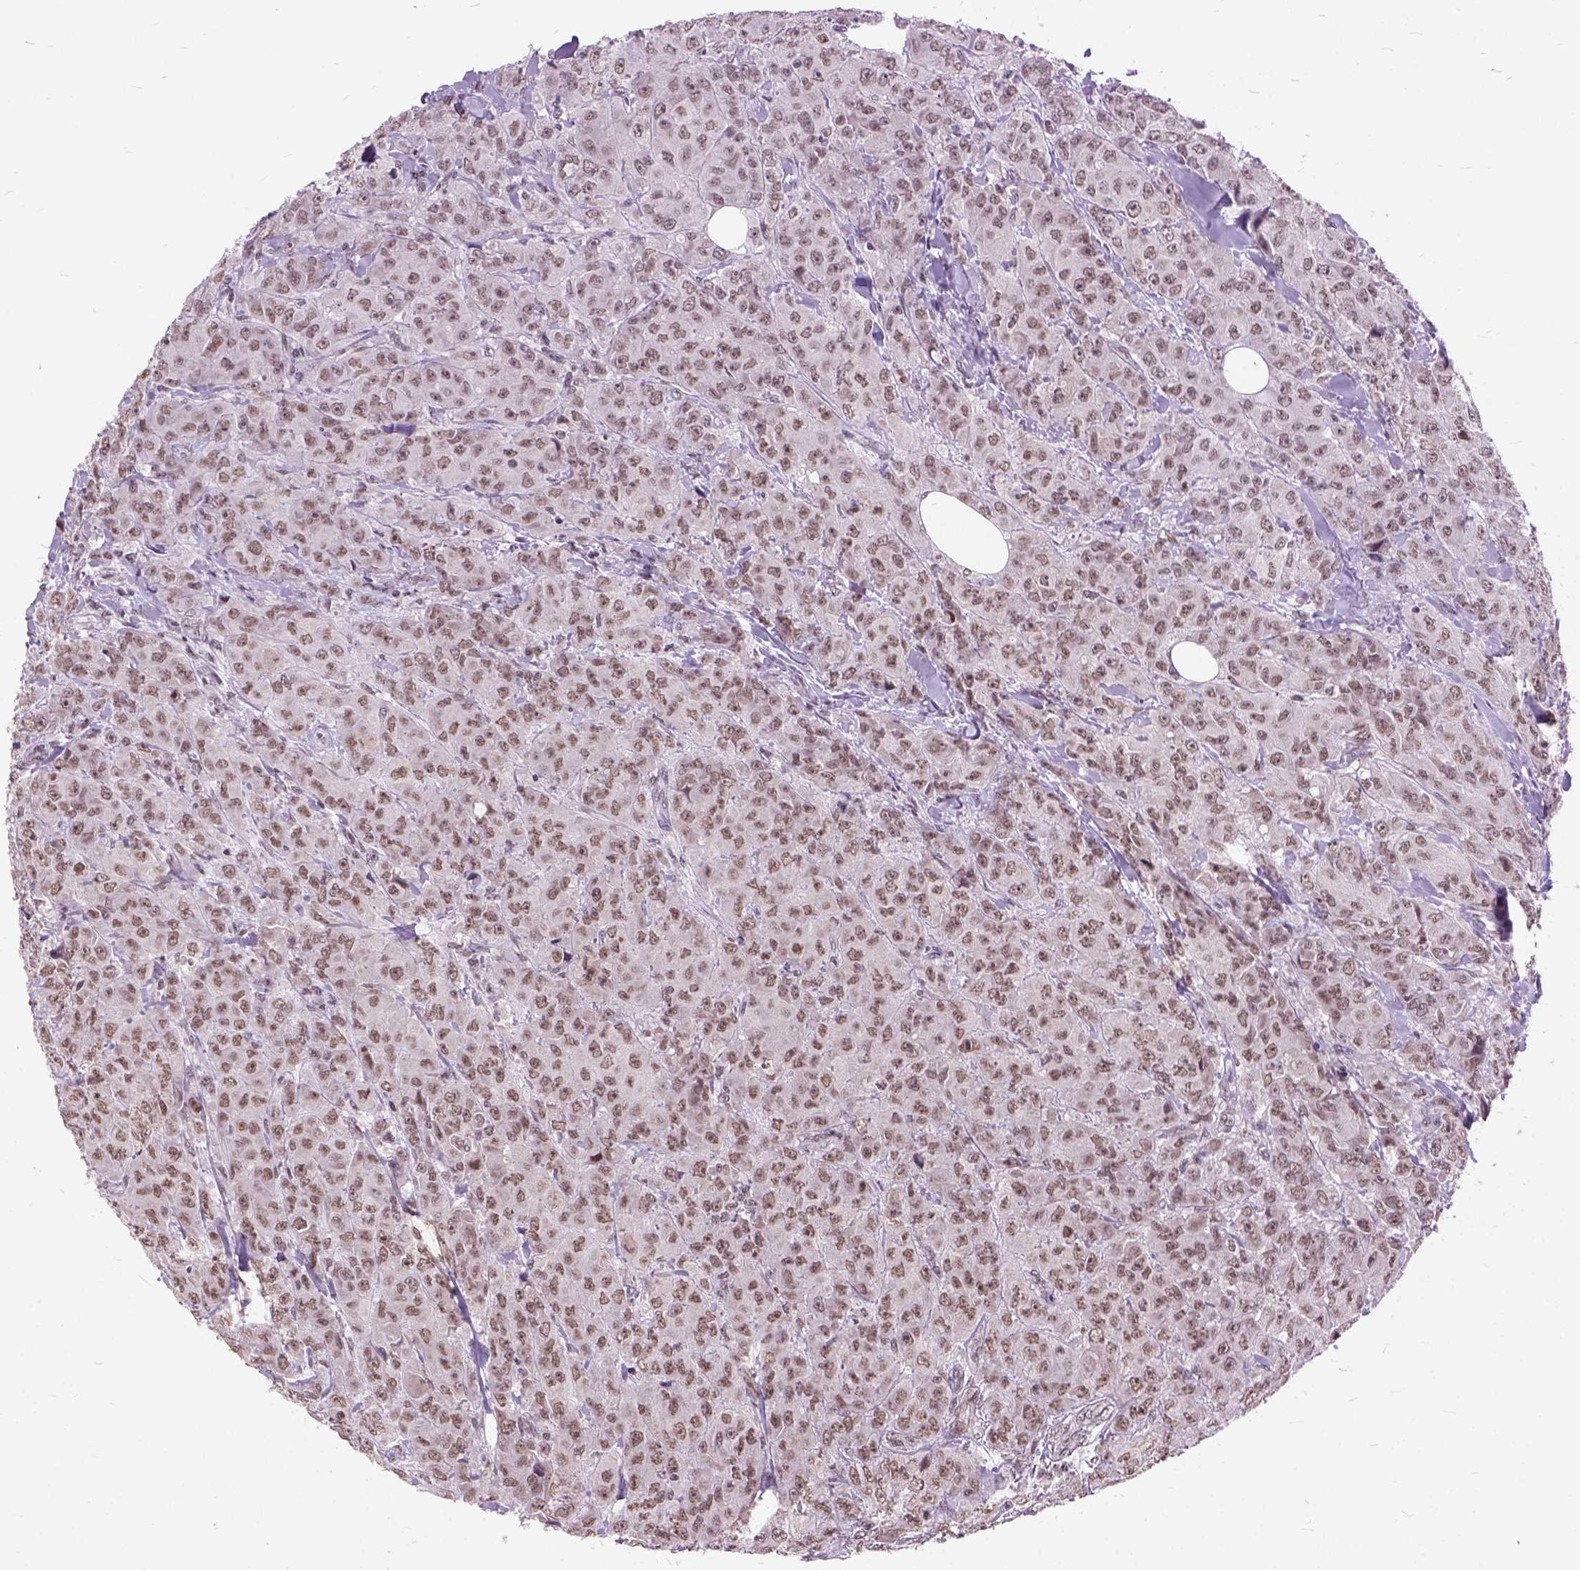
{"staining": {"intensity": "moderate", "quantity": ">75%", "location": "nuclear"}, "tissue": "breast cancer", "cell_type": "Tumor cells", "image_type": "cancer", "snomed": [{"axis": "morphology", "description": "Duct carcinoma"}, {"axis": "topography", "description": "Breast"}], "caption": "An IHC histopathology image of neoplastic tissue is shown. Protein staining in brown shows moderate nuclear positivity in infiltrating ductal carcinoma (breast) within tumor cells.", "gene": "ORC5", "patient": {"sex": "female", "age": 43}}